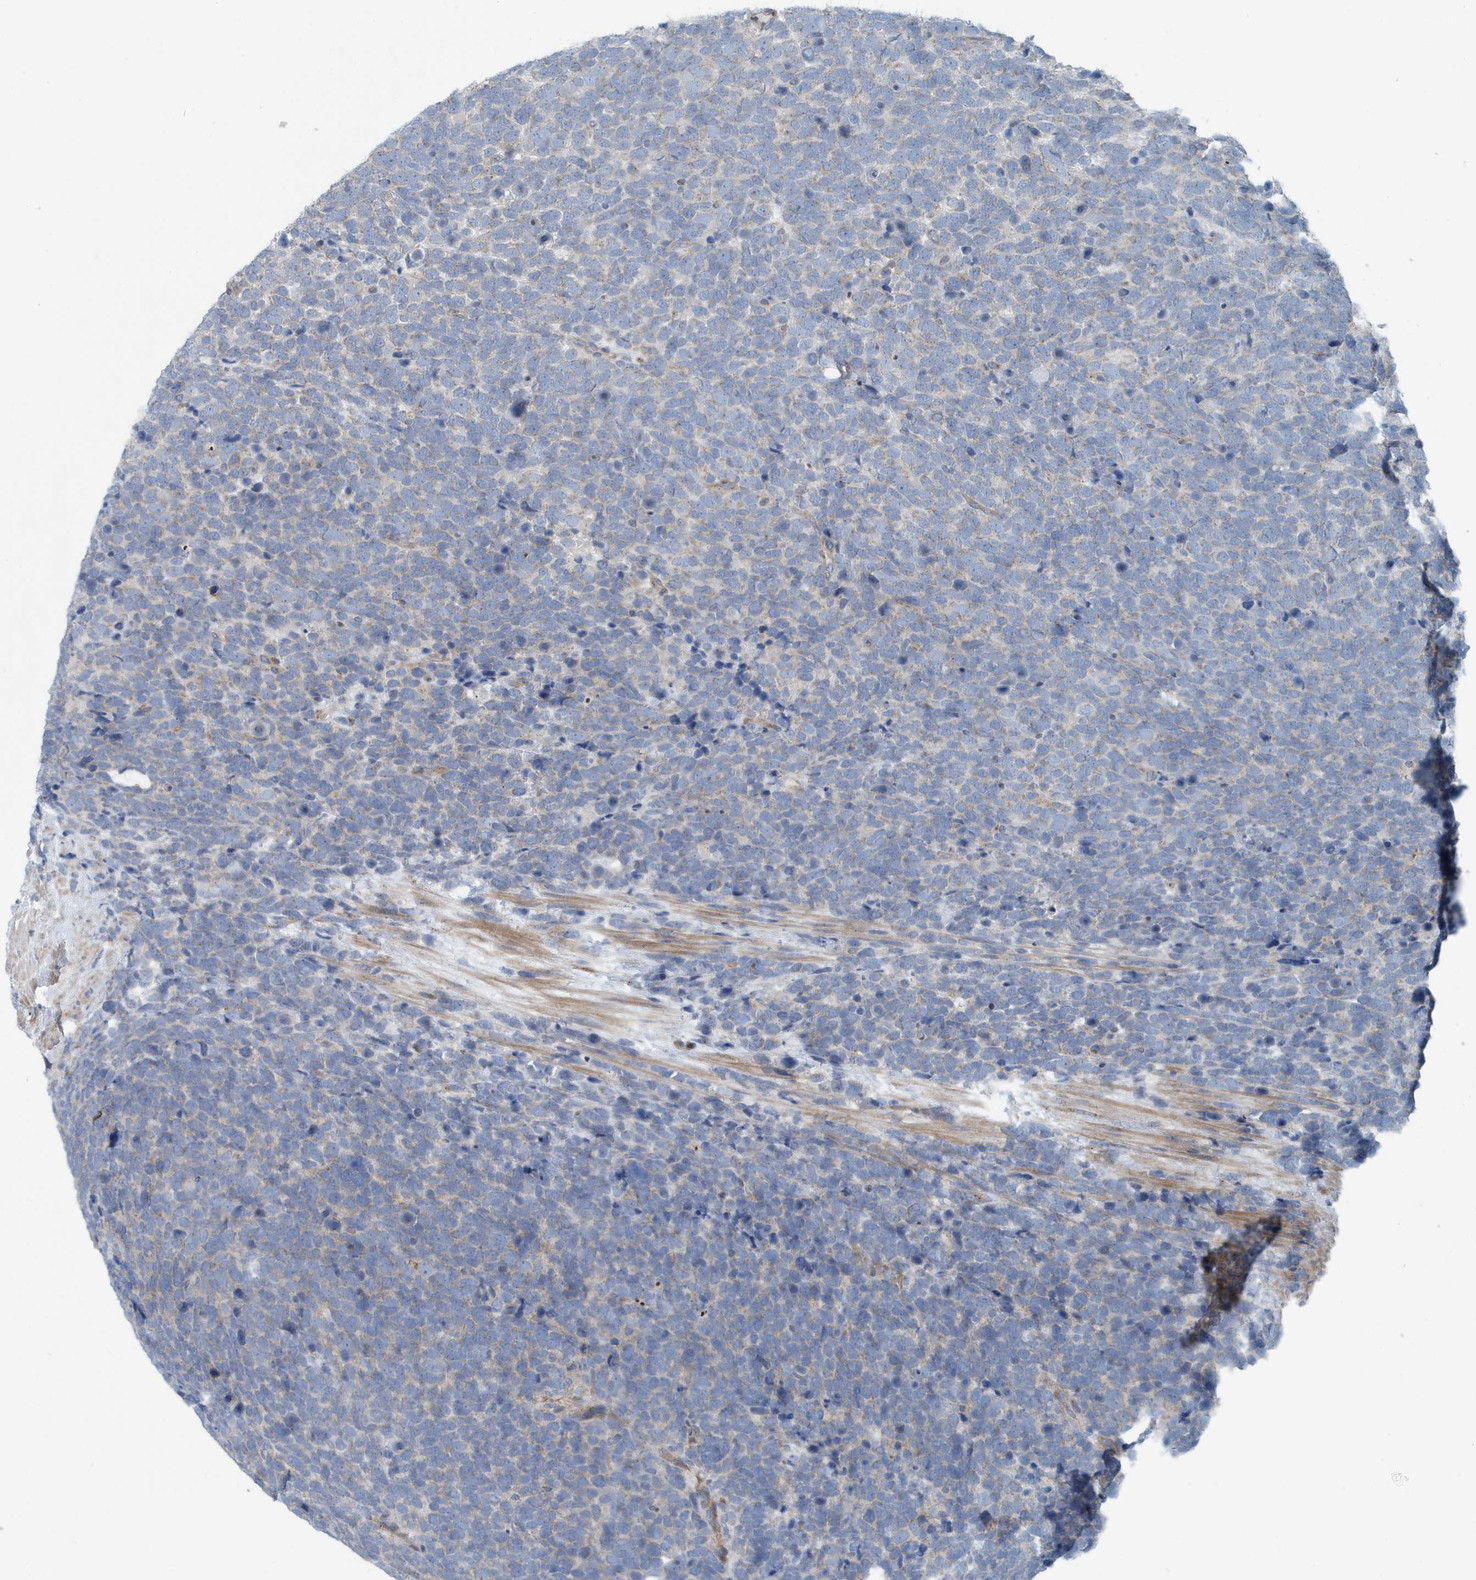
{"staining": {"intensity": "weak", "quantity": "<25%", "location": "cytoplasmic/membranous"}, "tissue": "urothelial cancer", "cell_type": "Tumor cells", "image_type": "cancer", "snomed": [{"axis": "morphology", "description": "Urothelial carcinoma, High grade"}, {"axis": "topography", "description": "Urinary bladder"}], "caption": "There is no significant staining in tumor cells of urothelial carcinoma (high-grade).", "gene": "PPM1M", "patient": {"sex": "female", "age": 82}}